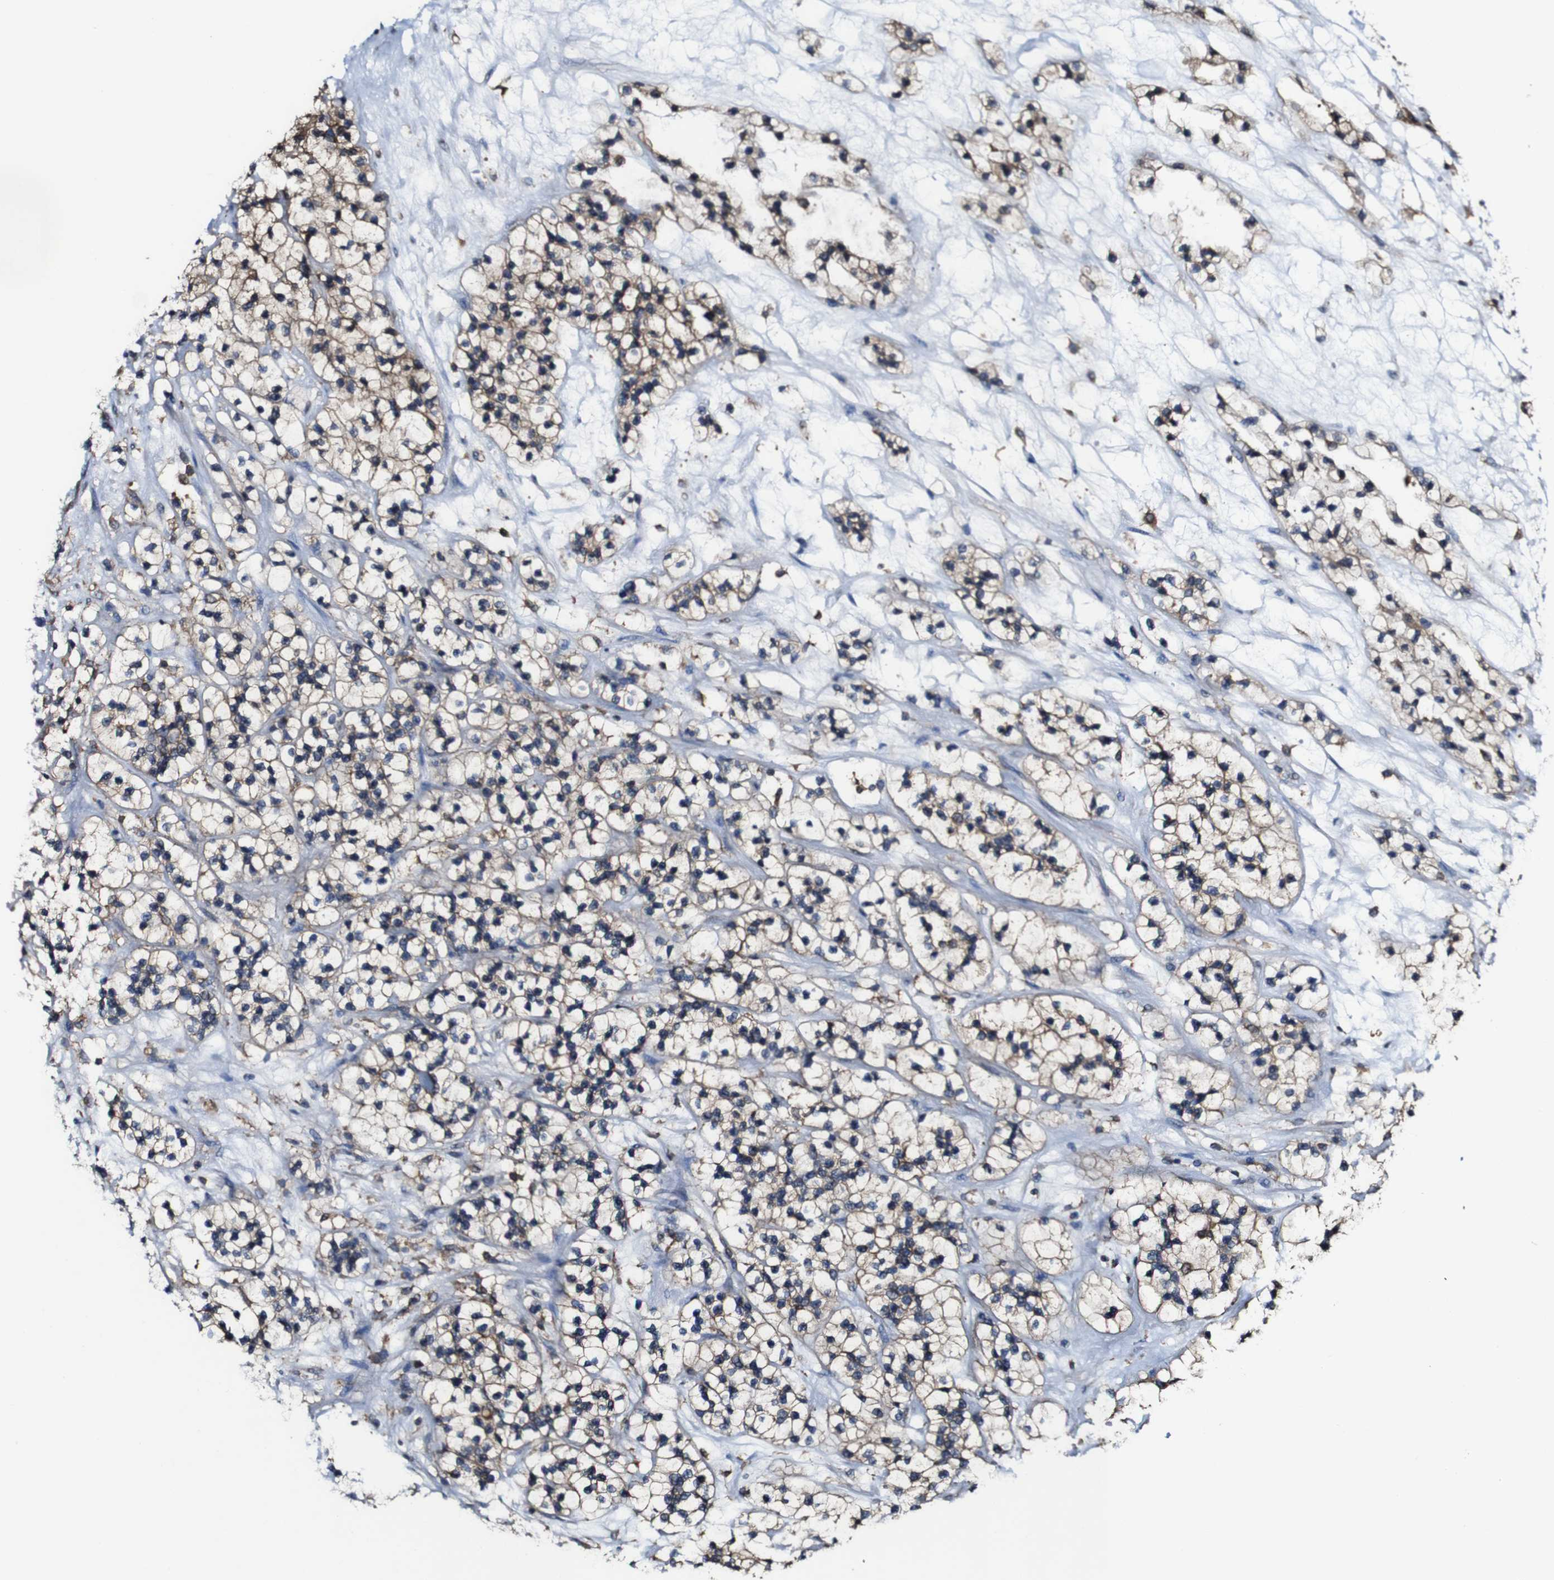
{"staining": {"intensity": "weak", "quantity": ">75%", "location": "cytoplasmic/membranous"}, "tissue": "renal cancer", "cell_type": "Tumor cells", "image_type": "cancer", "snomed": [{"axis": "morphology", "description": "Adenocarcinoma, NOS"}, {"axis": "topography", "description": "Kidney"}], "caption": "Tumor cells reveal low levels of weak cytoplasmic/membranous positivity in about >75% of cells in adenocarcinoma (renal).", "gene": "PTPRR", "patient": {"sex": "female", "age": 57}}